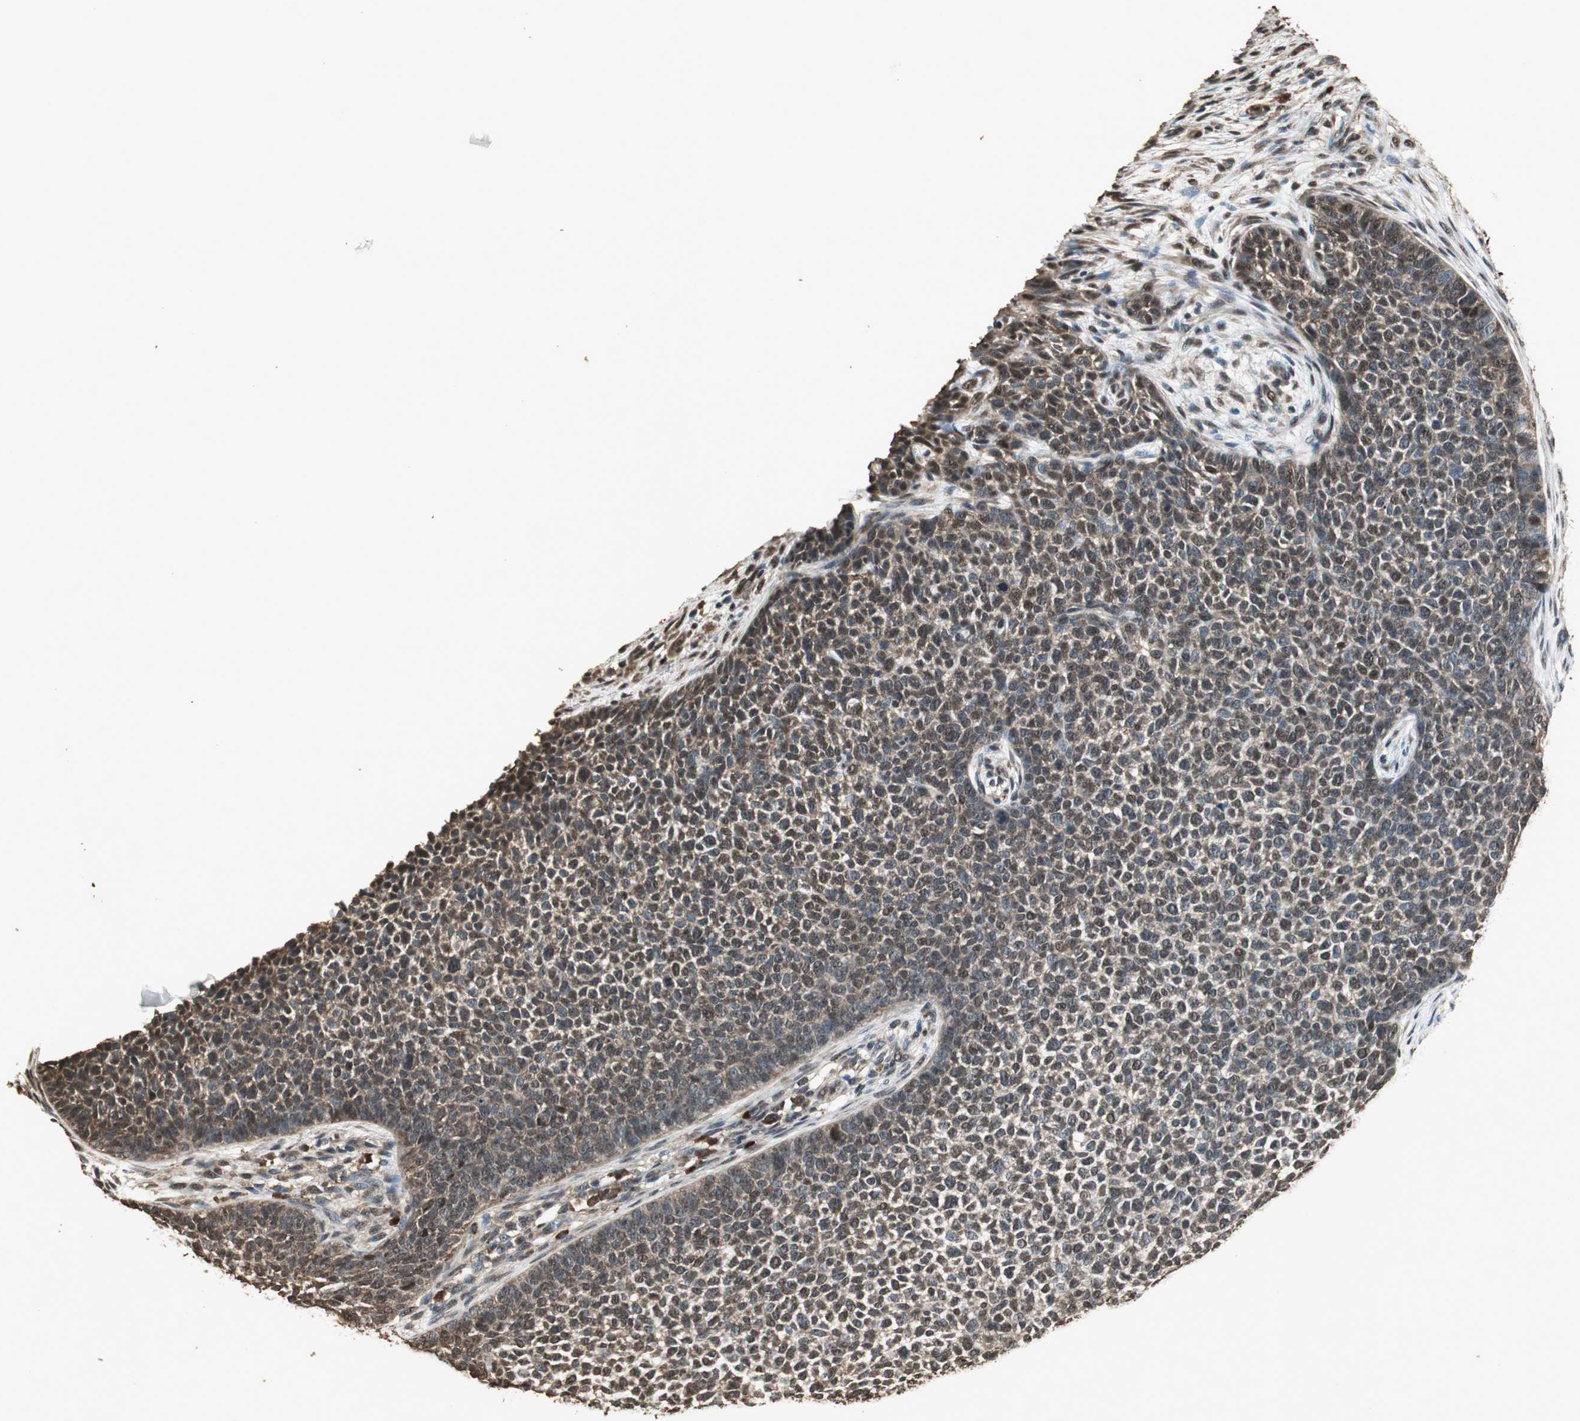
{"staining": {"intensity": "moderate", "quantity": ">75%", "location": "cytoplasmic/membranous,nuclear"}, "tissue": "skin cancer", "cell_type": "Tumor cells", "image_type": "cancer", "snomed": [{"axis": "morphology", "description": "Basal cell carcinoma"}, {"axis": "topography", "description": "Skin"}], "caption": "Human skin cancer (basal cell carcinoma) stained with a protein marker shows moderate staining in tumor cells.", "gene": "PPP1R13B", "patient": {"sex": "female", "age": 84}}